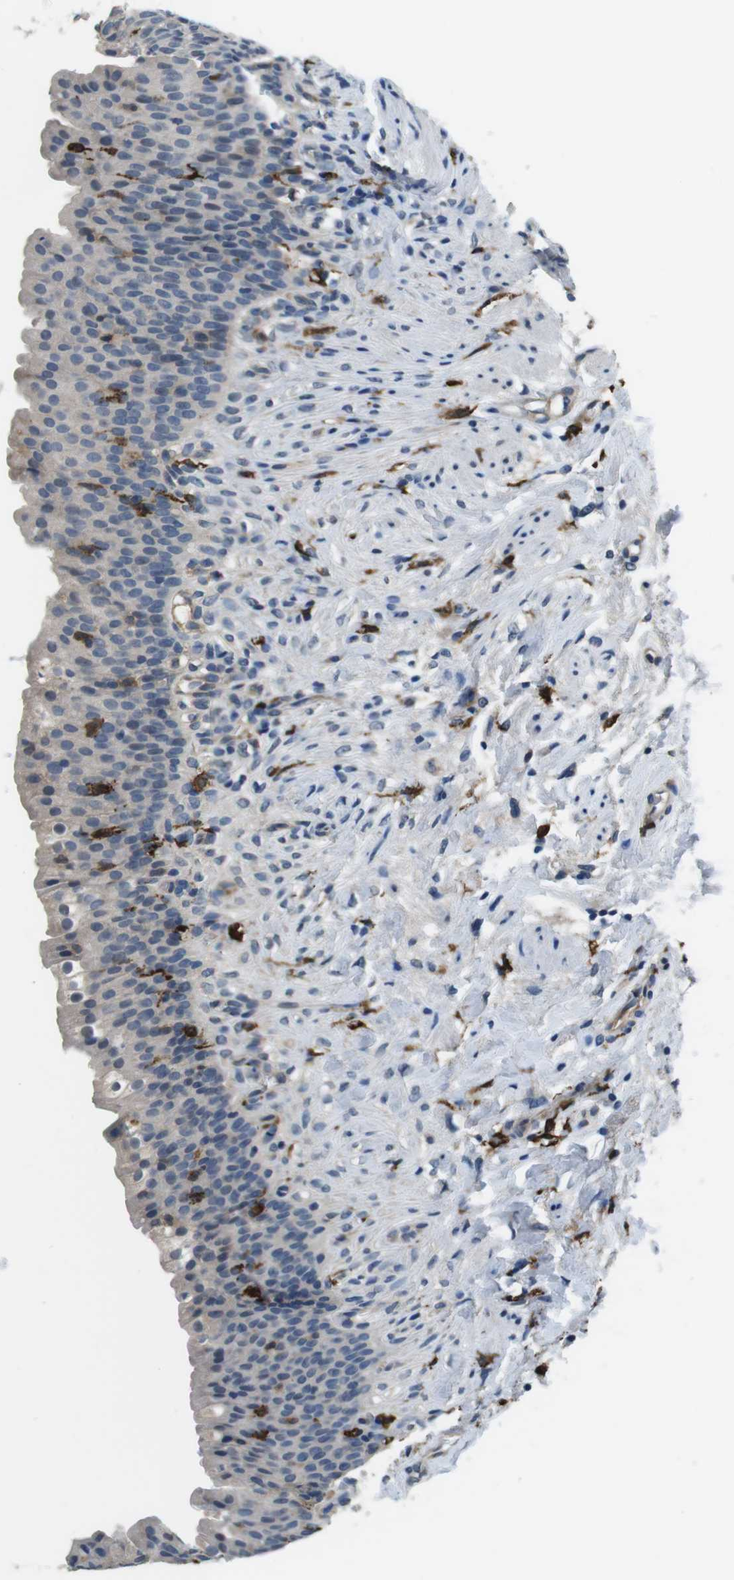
{"staining": {"intensity": "moderate", "quantity": "<25%", "location": "cytoplasmic/membranous"}, "tissue": "urinary bladder", "cell_type": "Urothelial cells", "image_type": "normal", "snomed": [{"axis": "morphology", "description": "Normal tissue, NOS"}, {"axis": "topography", "description": "Urinary bladder"}], "caption": "This photomicrograph exhibits immunohistochemistry staining of normal urinary bladder, with low moderate cytoplasmic/membranous expression in about <25% of urothelial cells.", "gene": "CD163L1", "patient": {"sex": "female", "age": 79}}